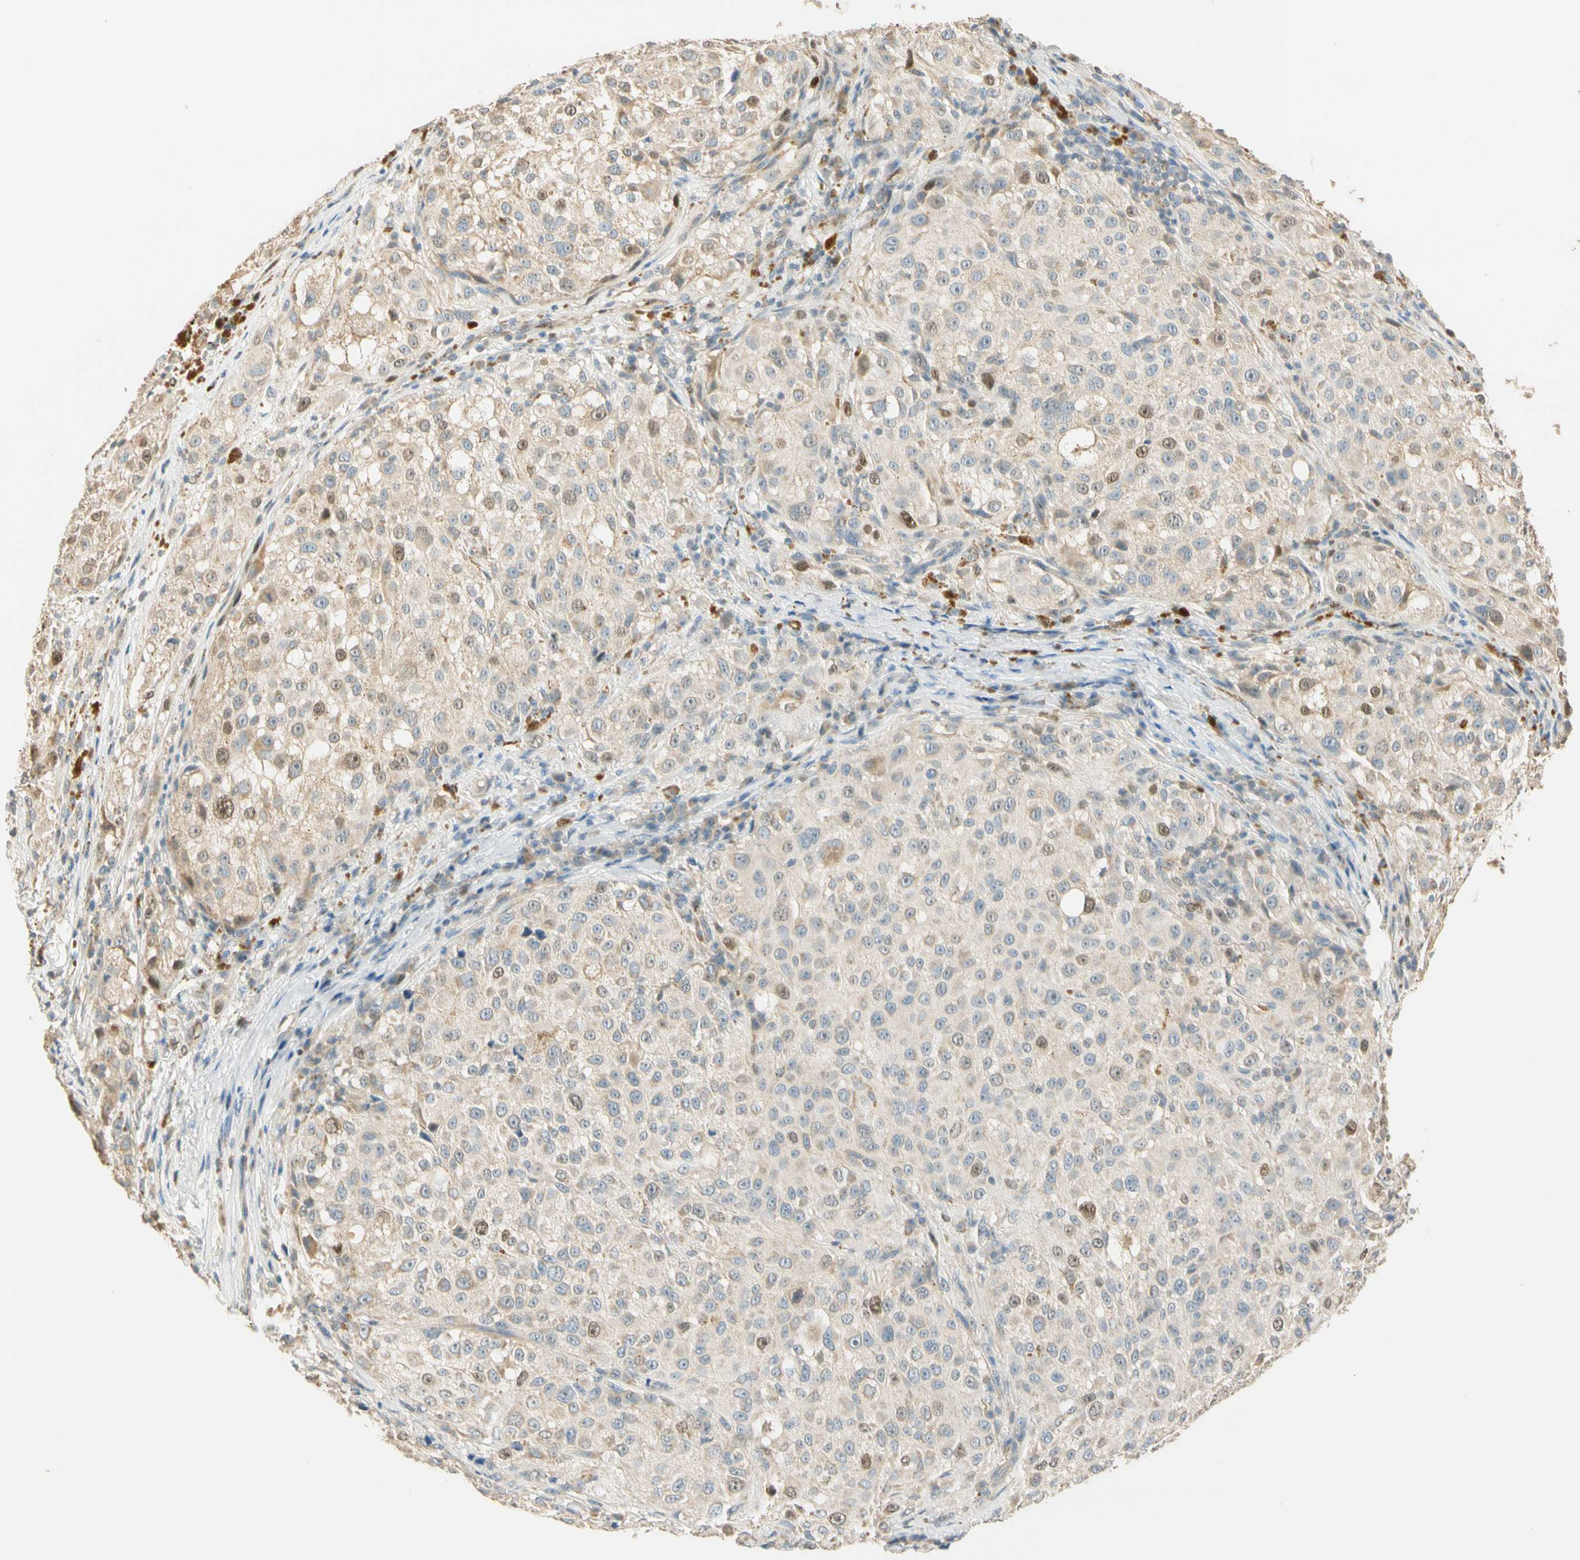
{"staining": {"intensity": "moderate", "quantity": "<25%", "location": "cytoplasmic/membranous,nuclear"}, "tissue": "melanoma", "cell_type": "Tumor cells", "image_type": "cancer", "snomed": [{"axis": "morphology", "description": "Necrosis, NOS"}, {"axis": "morphology", "description": "Malignant melanoma, NOS"}, {"axis": "topography", "description": "Skin"}], "caption": "A photomicrograph of melanoma stained for a protein demonstrates moderate cytoplasmic/membranous and nuclear brown staining in tumor cells.", "gene": "RAD18", "patient": {"sex": "female", "age": 87}}